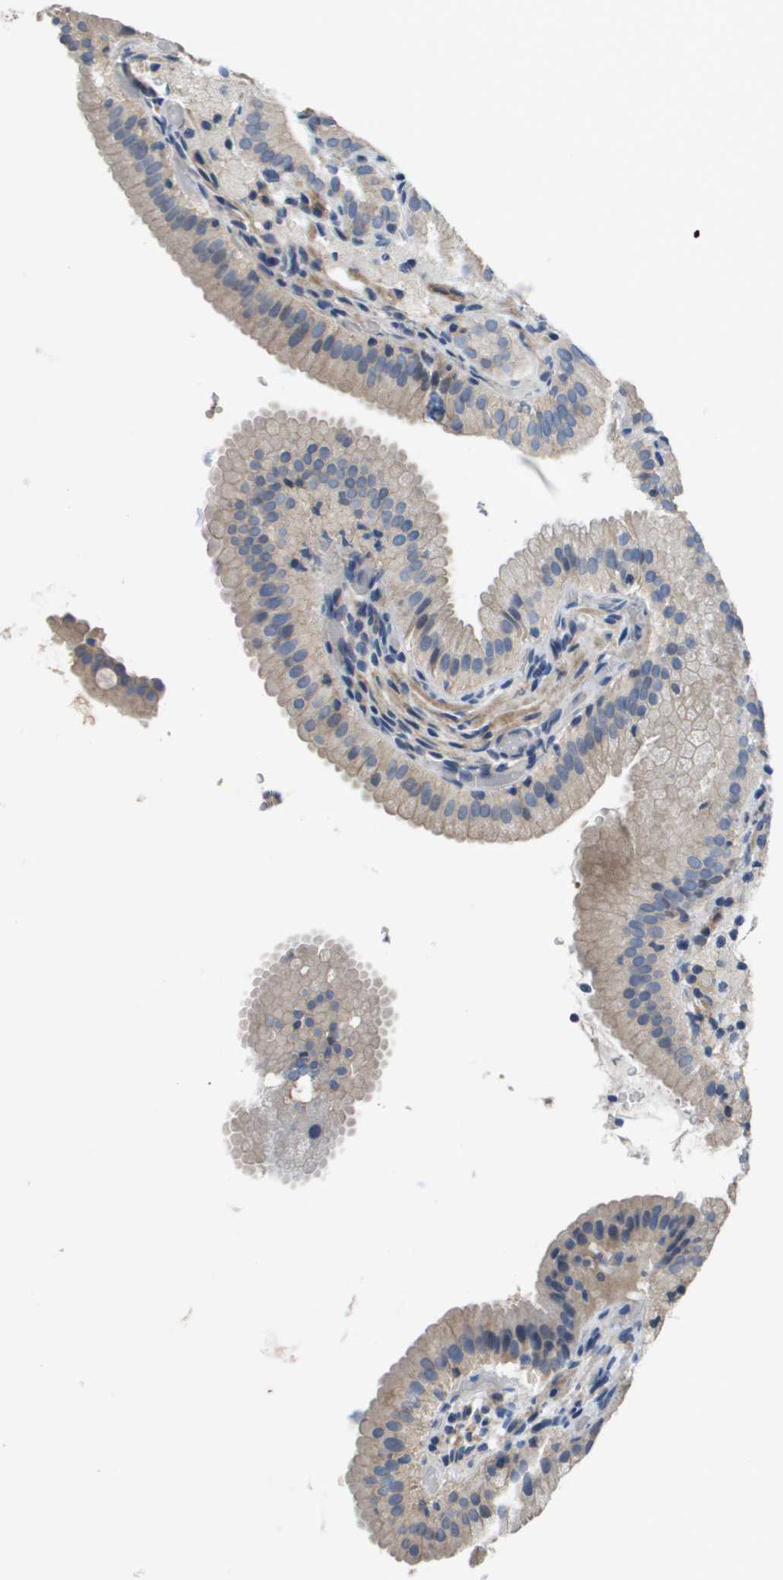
{"staining": {"intensity": "weak", "quantity": "25%-75%", "location": "cytoplasmic/membranous"}, "tissue": "gallbladder", "cell_type": "Glandular cells", "image_type": "normal", "snomed": [{"axis": "morphology", "description": "Normal tissue, NOS"}, {"axis": "topography", "description": "Gallbladder"}], "caption": "The image reveals immunohistochemical staining of benign gallbladder. There is weak cytoplasmic/membranous positivity is present in approximately 25%-75% of glandular cells. The protein of interest is shown in brown color, while the nuclei are stained blue.", "gene": "NCS1", "patient": {"sex": "male", "age": 54}}